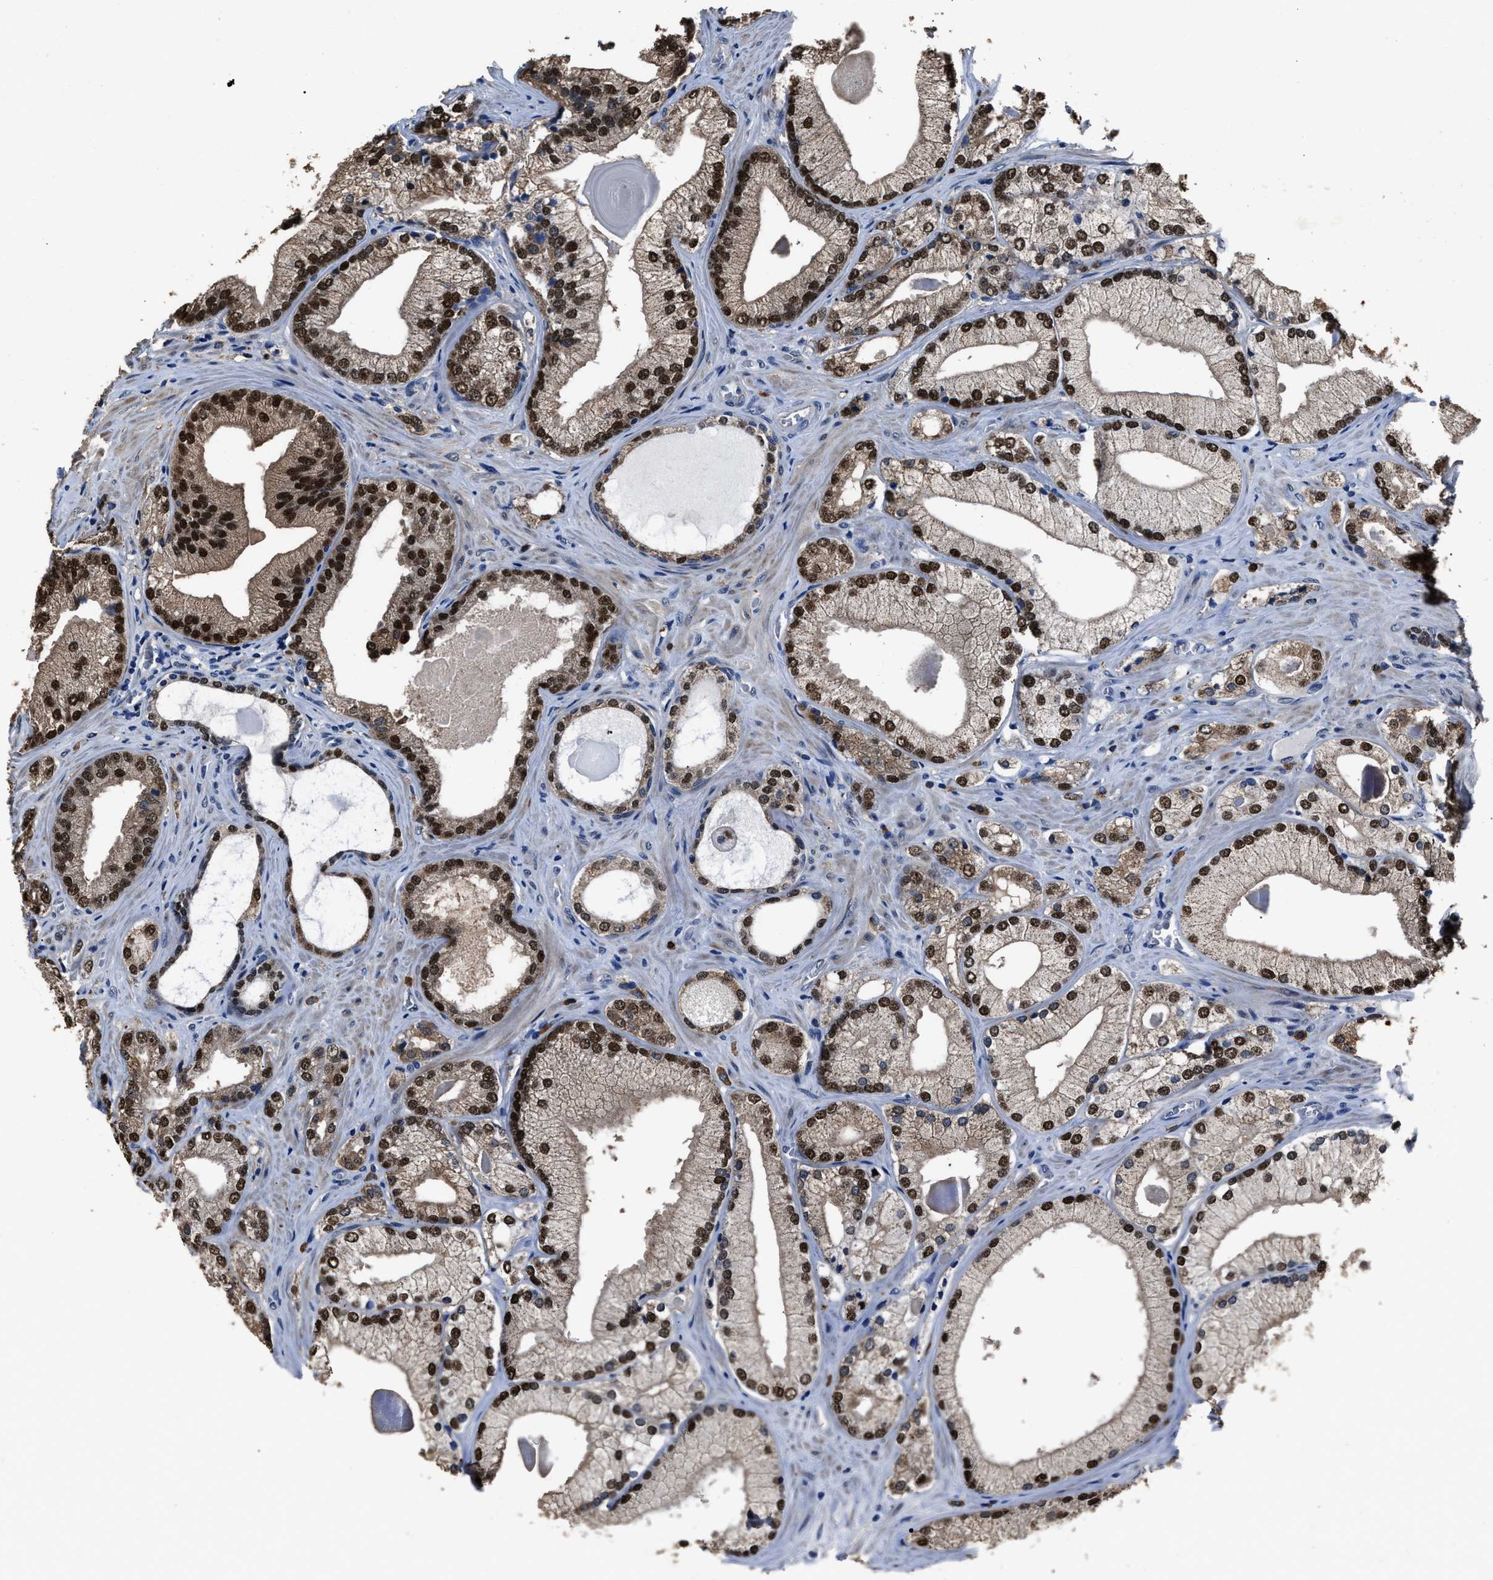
{"staining": {"intensity": "strong", "quantity": "25%-75%", "location": "nuclear"}, "tissue": "prostate cancer", "cell_type": "Tumor cells", "image_type": "cancer", "snomed": [{"axis": "morphology", "description": "Adenocarcinoma, Low grade"}, {"axis": "topography", "description": "Prostate"}], "caption": "Immunohistochemistry (IHC) (DAB) staining of prostate cancer shows strong nuclear protein positivity in about 25%-75% of tumor cells. Using DAB (3,3'-diaminobenzidine) (brown) and hematoxylin (blue) stains, captured at high magnification using brightfield microscopy.", "gene": "NSUN5", "patient": {"sex": "male", "age": 65}}